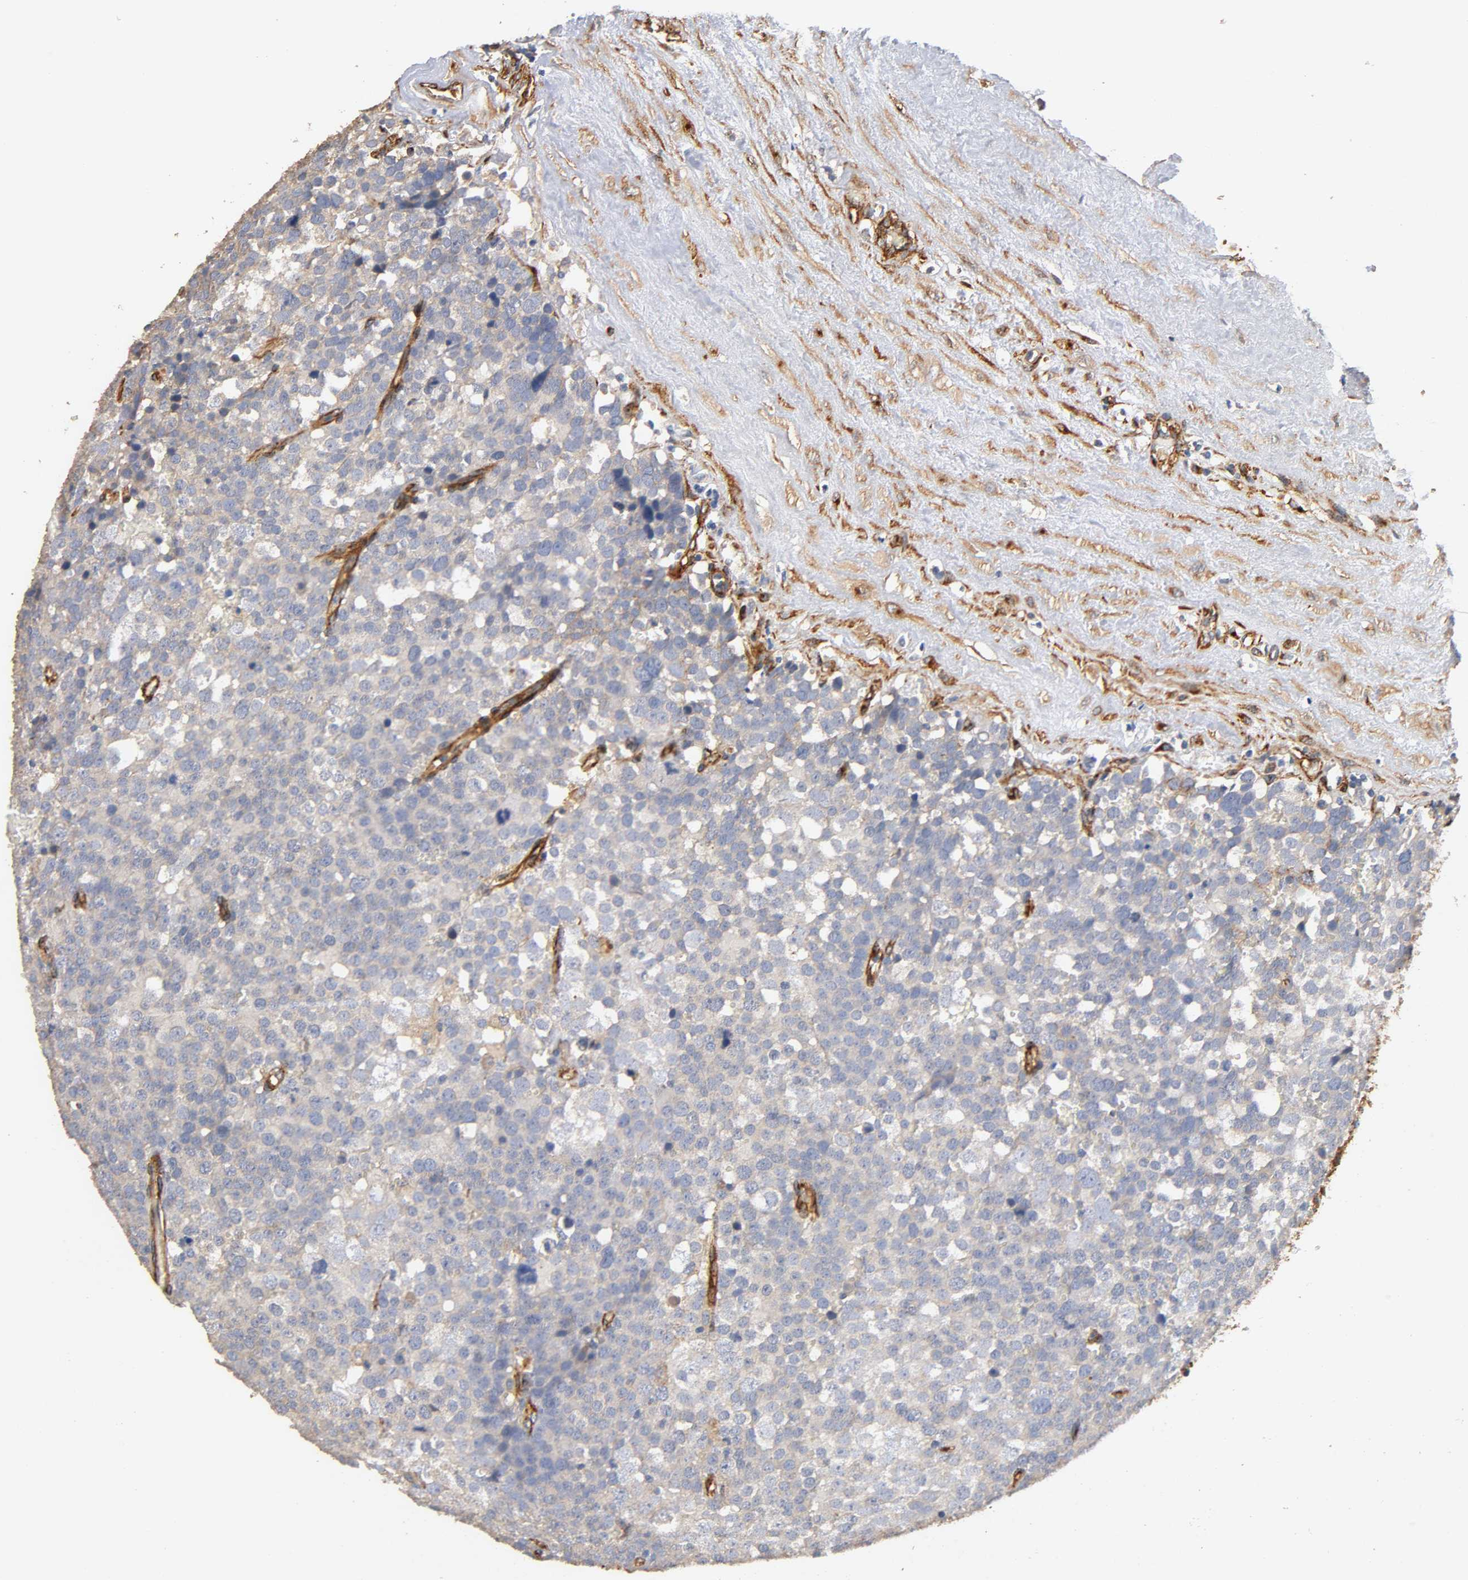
{"staining": {"intensity": "negative", "quantity": "none", "location": "none"}, "tissue": "testis cancer", "cell_type": "Tumor cells", "image_type": "cancer", "snomed": [{"axis": "morphology", "description": "Seminoma, NOS"}, {"axis": "topography", "description": "Testis"}], "caption": "Immunohistochemistry (IHC) of seminoma (testis) displays no staining in tumor cells.", "gene": "IFITM3", "patient": {"sex": "male", "age": 71}}